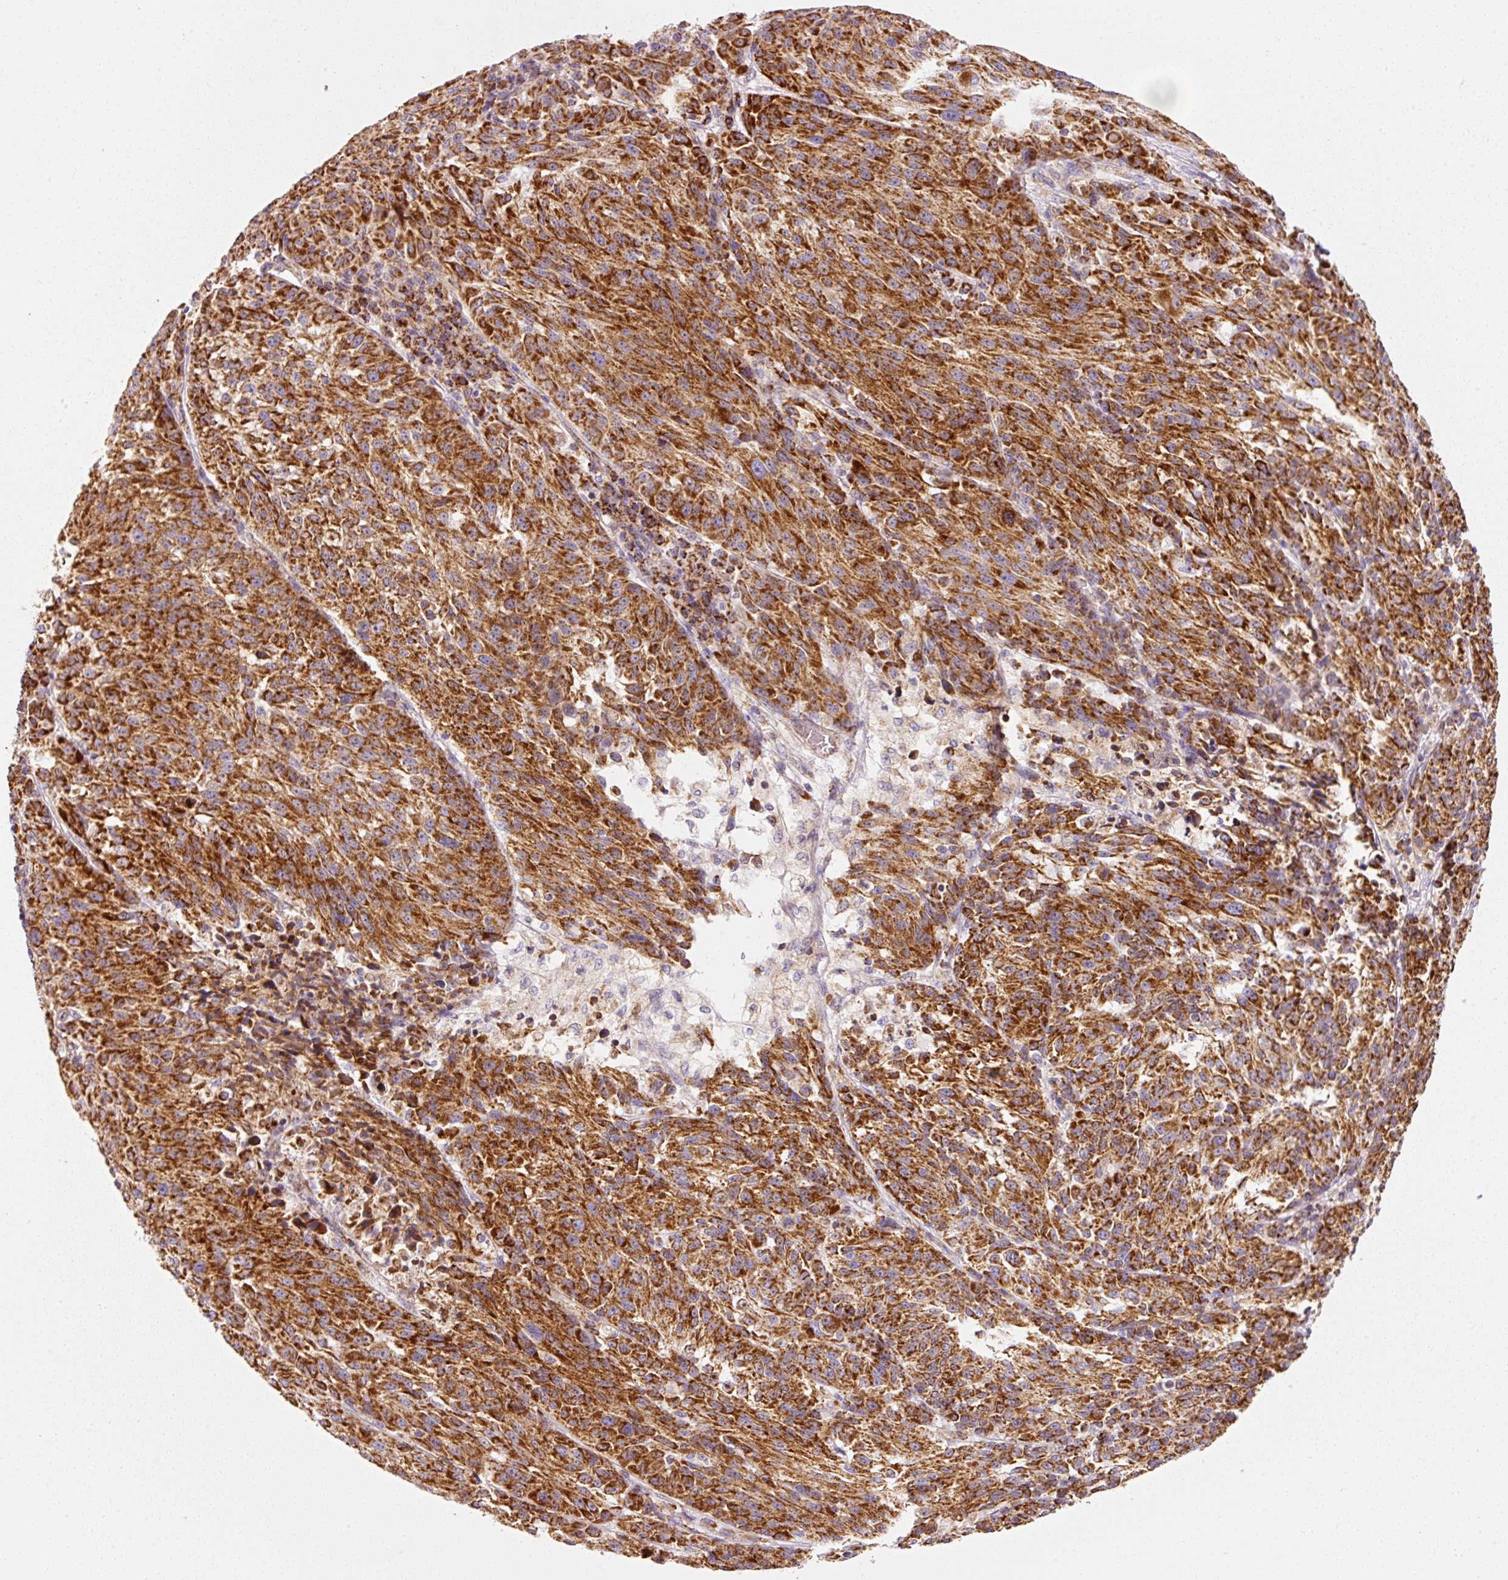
{"staining": {"intensity": "strong", "quantity": ">75%", "location": "cytoplasmic/membranous"}, "tissue": "melanoma", "cell_type": "Tumor cells", "image_type": "cancer", "snomed": [{"axis": "morphology", "description": "Malignant melanoma, NOS"}, {"axis": "topography", "description": "Skin"}], "caption": "Protein staining of melanoma tissue displays strong cytoplasmic/membranous positivity in about >75% of tumor cells.", "gene": "NDUFB4", "patient": {"sex": "male", "age": 53}}